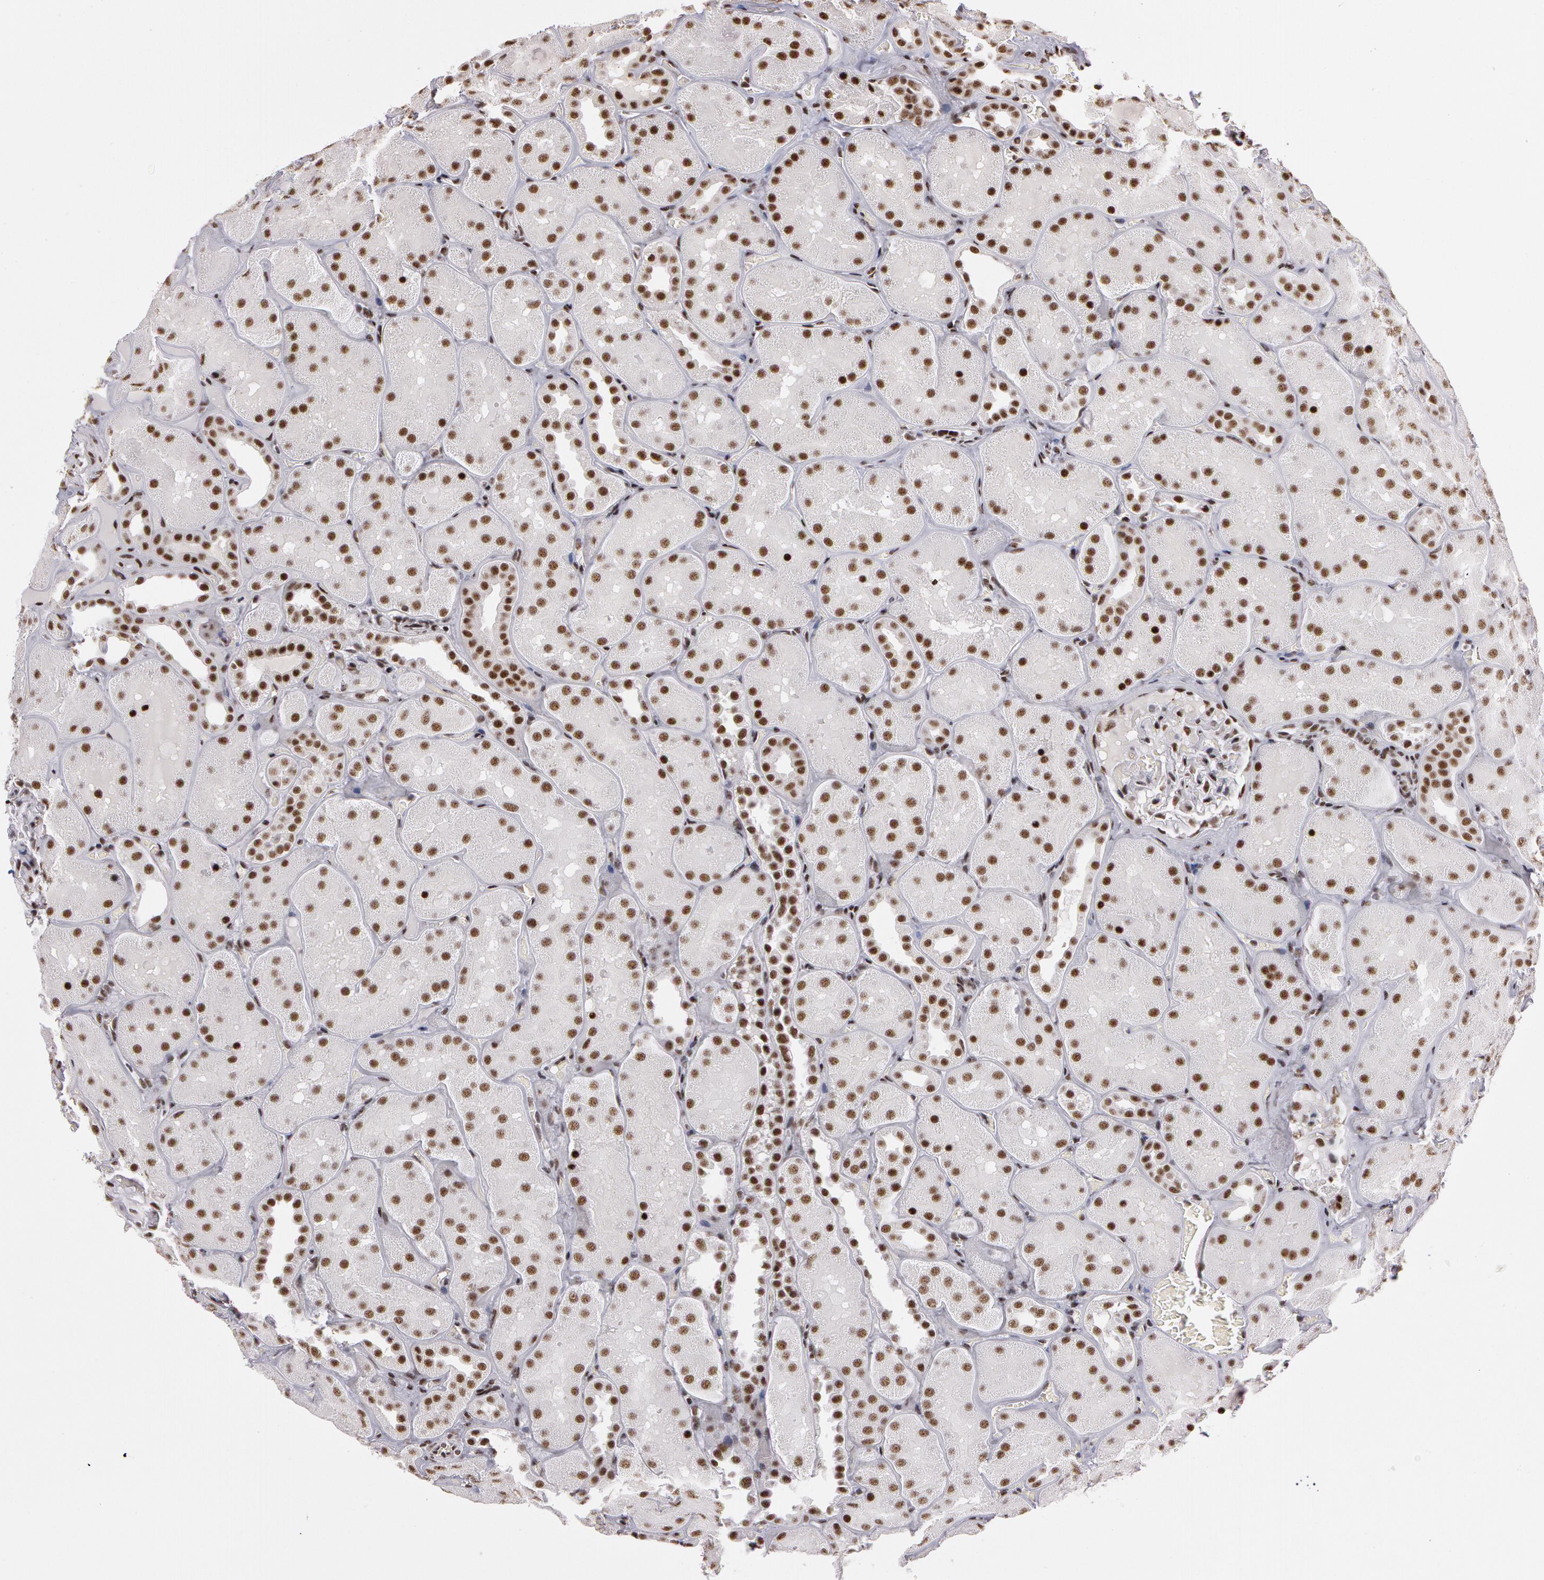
{"staining": {"intensity": "moderate", "quantity": ">75%", "location": "nuclear"}, "tissue": "kidney", "cell_type": "Cells in glomeruli", "image_type": "normal", "snomed": [{"axis": "morphology", "description": "Normal tissue, NOS"}, {"axis": "topography", "description": "Kidney"}], "caption": "Immunohistochemical staining of benign kidney exhibits >75% levels of moderate nuclear protein positivity in about >75% of cells in glomeruli.", "gene": "PNN", "patient": {"sex": "male", "age": 28}}